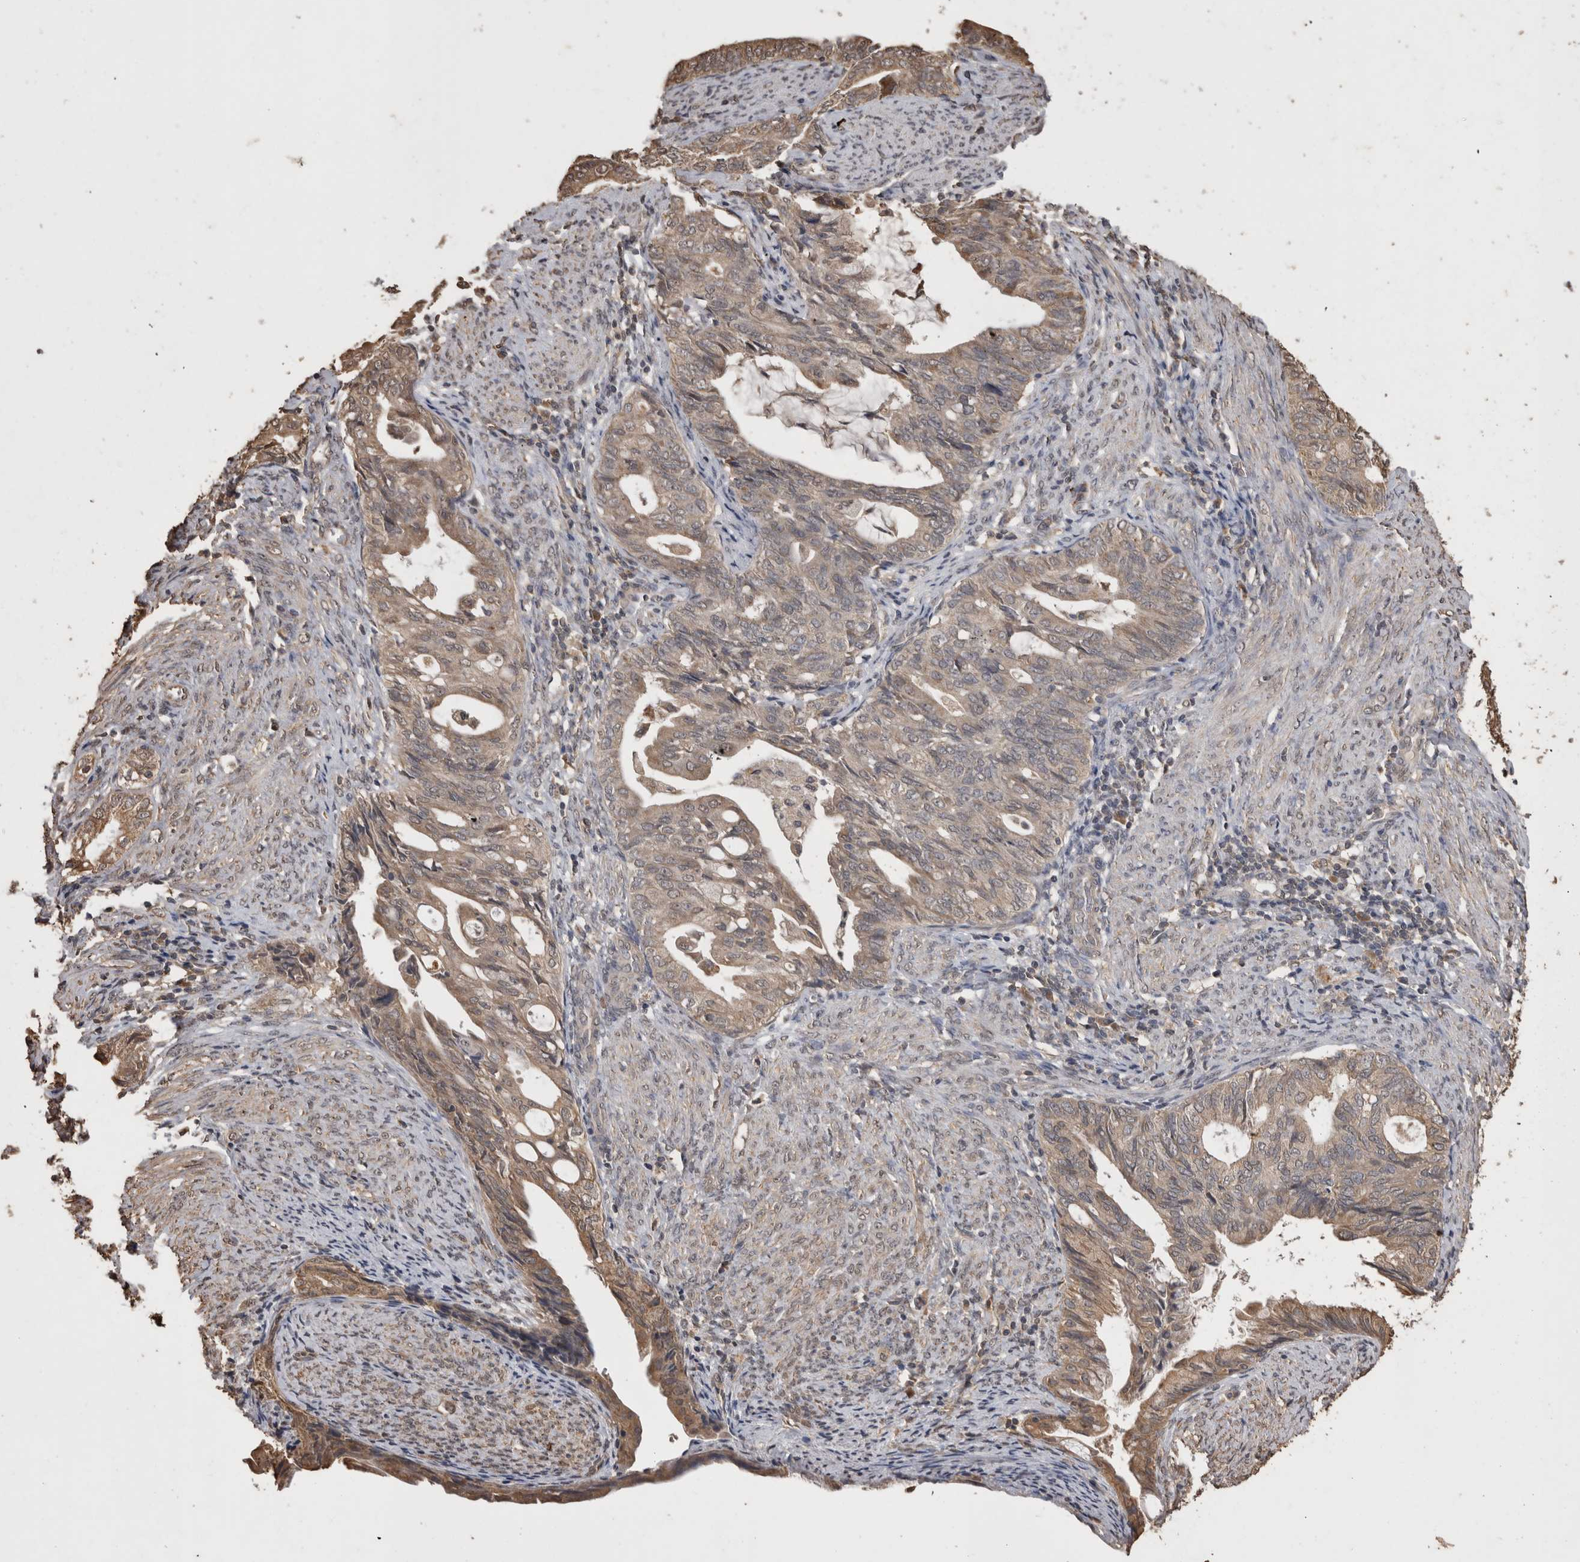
{"staining": {"intensity": "moderate", "quantity": ">75%", "location": "cytoplasmic/membranous"}, "tissue": "endometrial cancer", "cell_type": "Tumor cells", "image_type": "cancer", "snomed": [{"axis": "morphology", "description": "Adenocarcinoma, NOS"}, {"axis": "topography", "description": "Endometrium"}], "caption": "Immunohistochemistry (DAB) staining of human endometrial adenocarcinoma displays moderate cytoplasmic/membranous protein positivity in about >75% of tumor cells. (DAB IHC with brightfield microscopy, high magnification).", "gene": "SOCS5", "patient": {"sex": "female", "age": 86}}